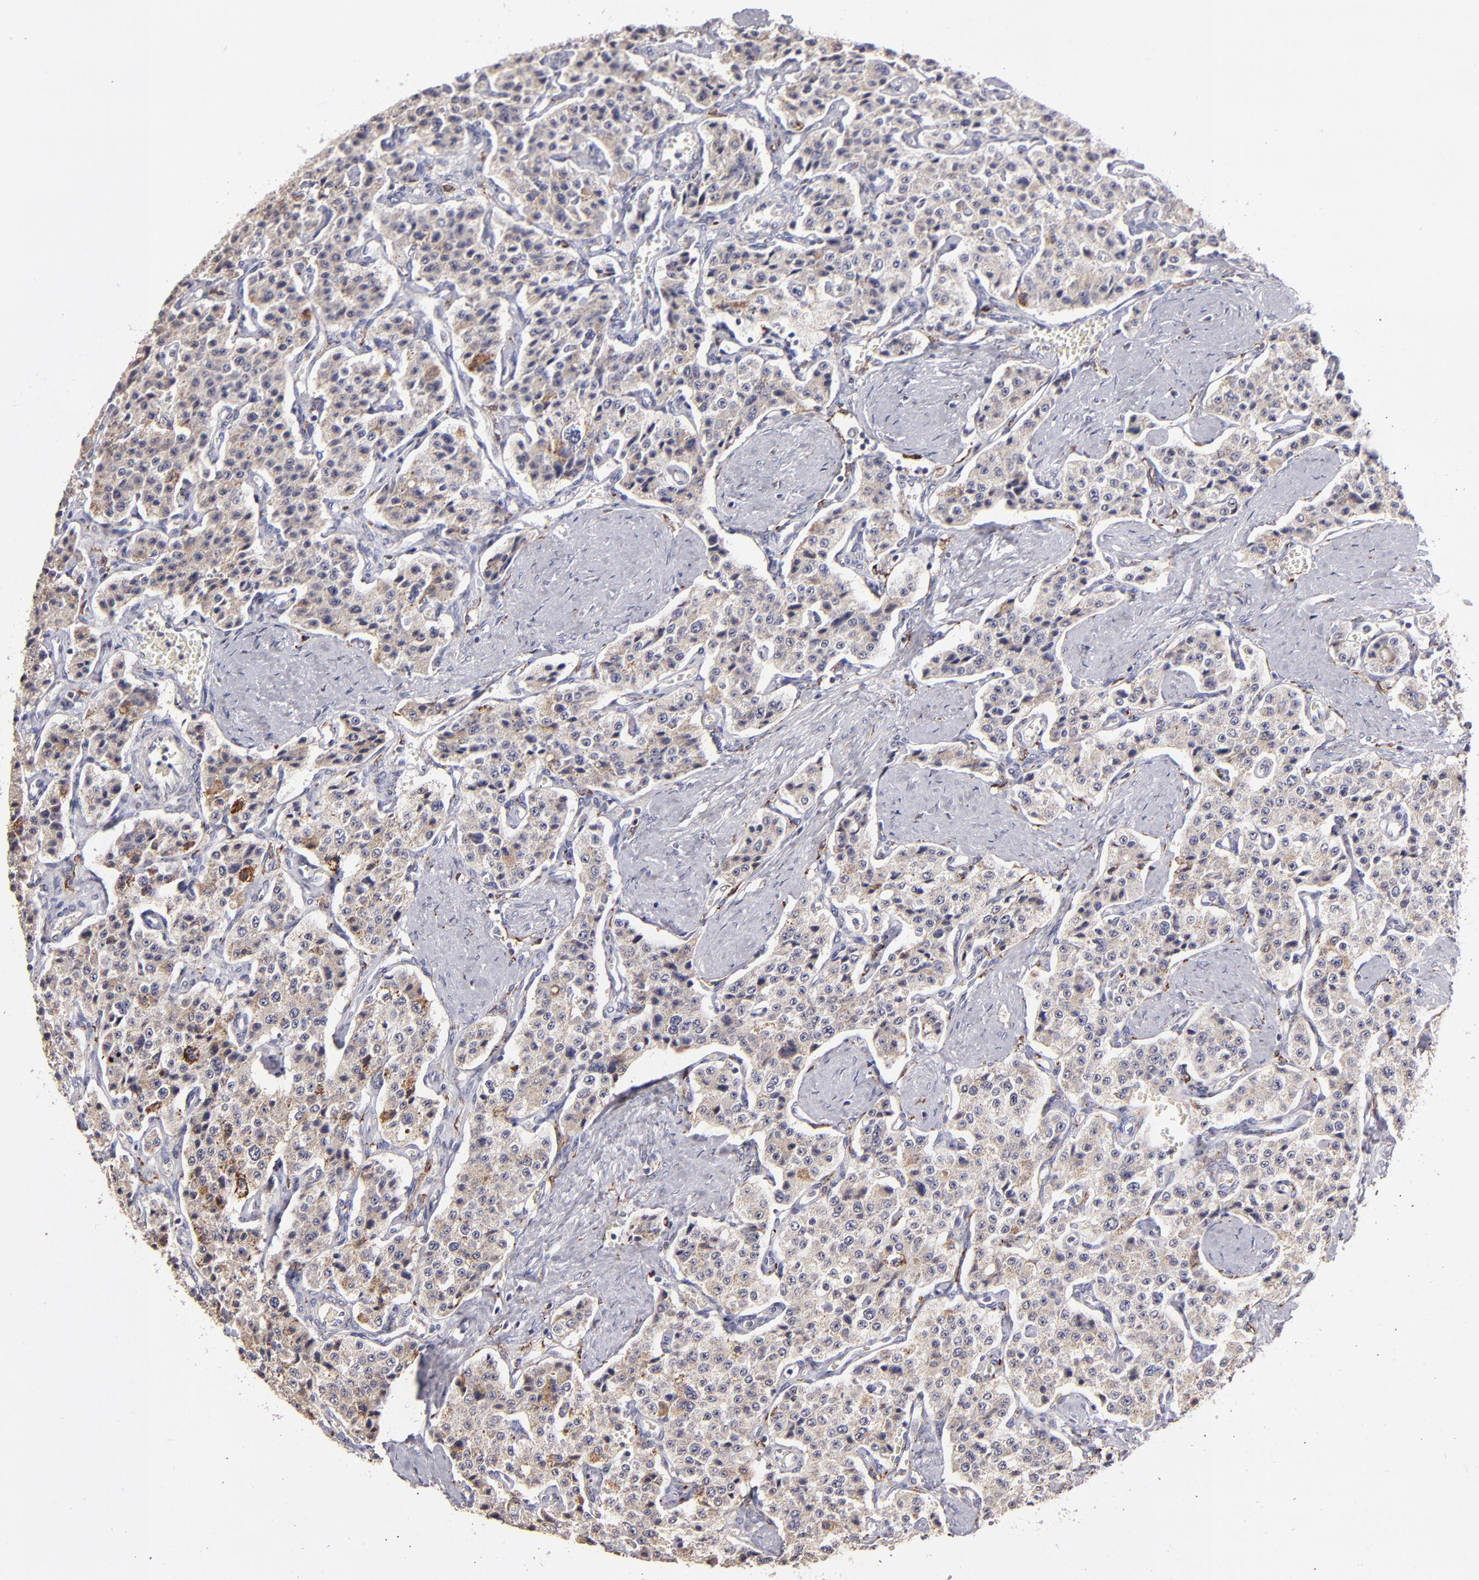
{"staining": {"intensity": "weak", "quantity": ">75%", "location": "cytoplasmic/membranous"}, "tissue": "carcinoid", "cell_type": "Tumor cells", "image_type": "cancer", "snomed": [{"axis": "morphology", "description": "Carcinoid, malignant, NOS"}, {"axis": "topography", "description": "Small intestine"}], "caption": "Carcinoid (malignant) tissue shows weak cytoplasmic/membranous expression in about >75% of tumor cells, visualized by immunohistochemistry.", "gene": "GLDC", "patient": {"sex": "male", "age": 52}}